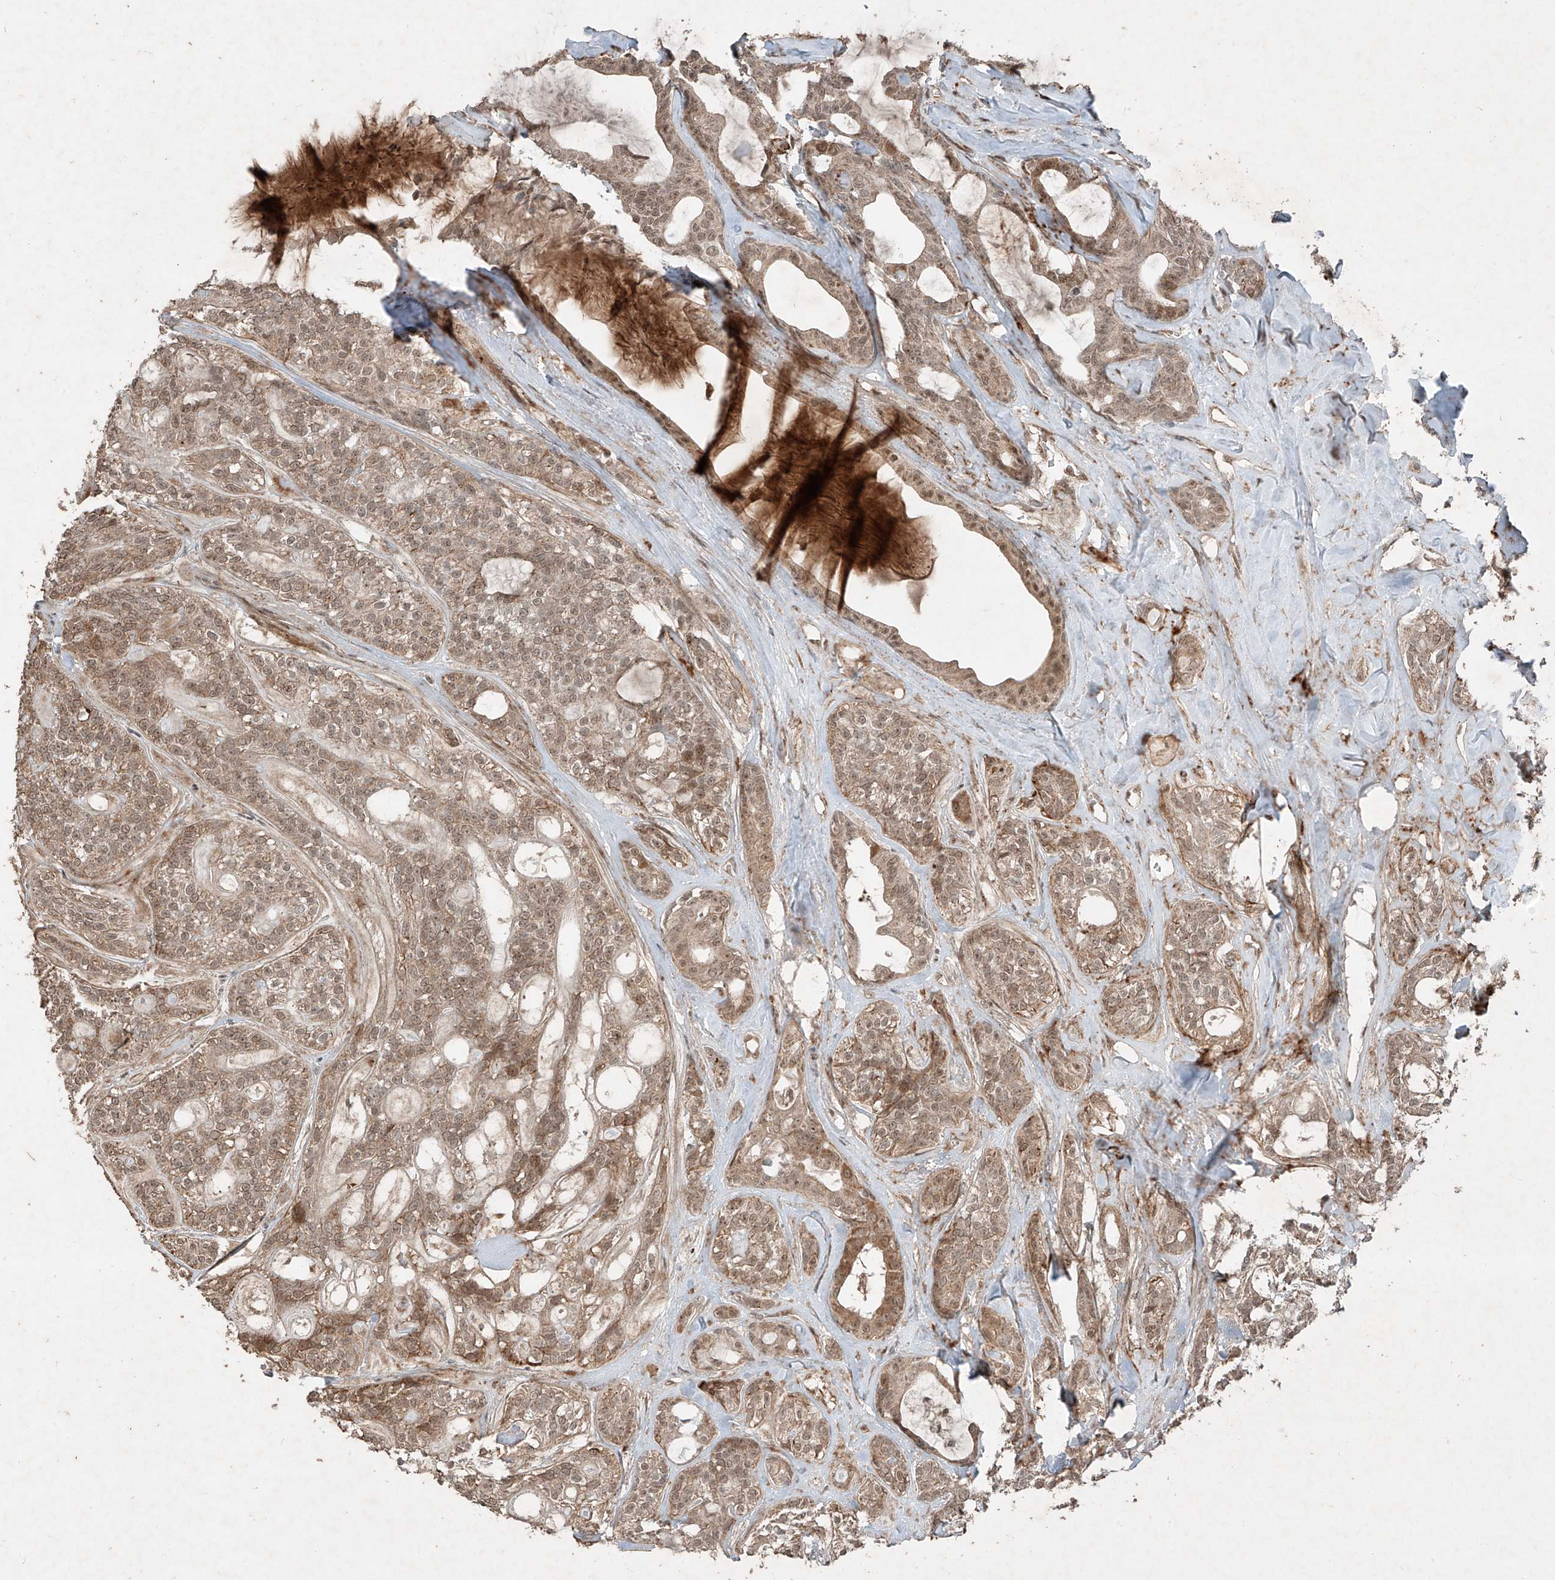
{"staining": {"intensity": "moderate", "quantity": ">75%", "location": "cytoplasmic/membranous,nuclear"}, "tissue": "head and neck cancer", "cell_type": "Tumor cells", "image_type": "cancer", "snomed": [{"axis": "morphology", "description": "Adenocarcinoma, NOS"}, {"axis": "topography", "description": "Head-Neck"}], "caption": "Head and neck cancer (adenocarcinoma) stained with DAB (3,3'-diaminobenzidine) immunohistochemistry shows medium levels of moderate cytoplasmic/membranous and nuclear expression in approximately >75% of tumor cells. (DAB (3,3'-diaminobenzidine) = brown stain, brightfield microscopy at high magnification).", "gene": "ZNF620", "patient": {"sex": "male", "age": 66}}